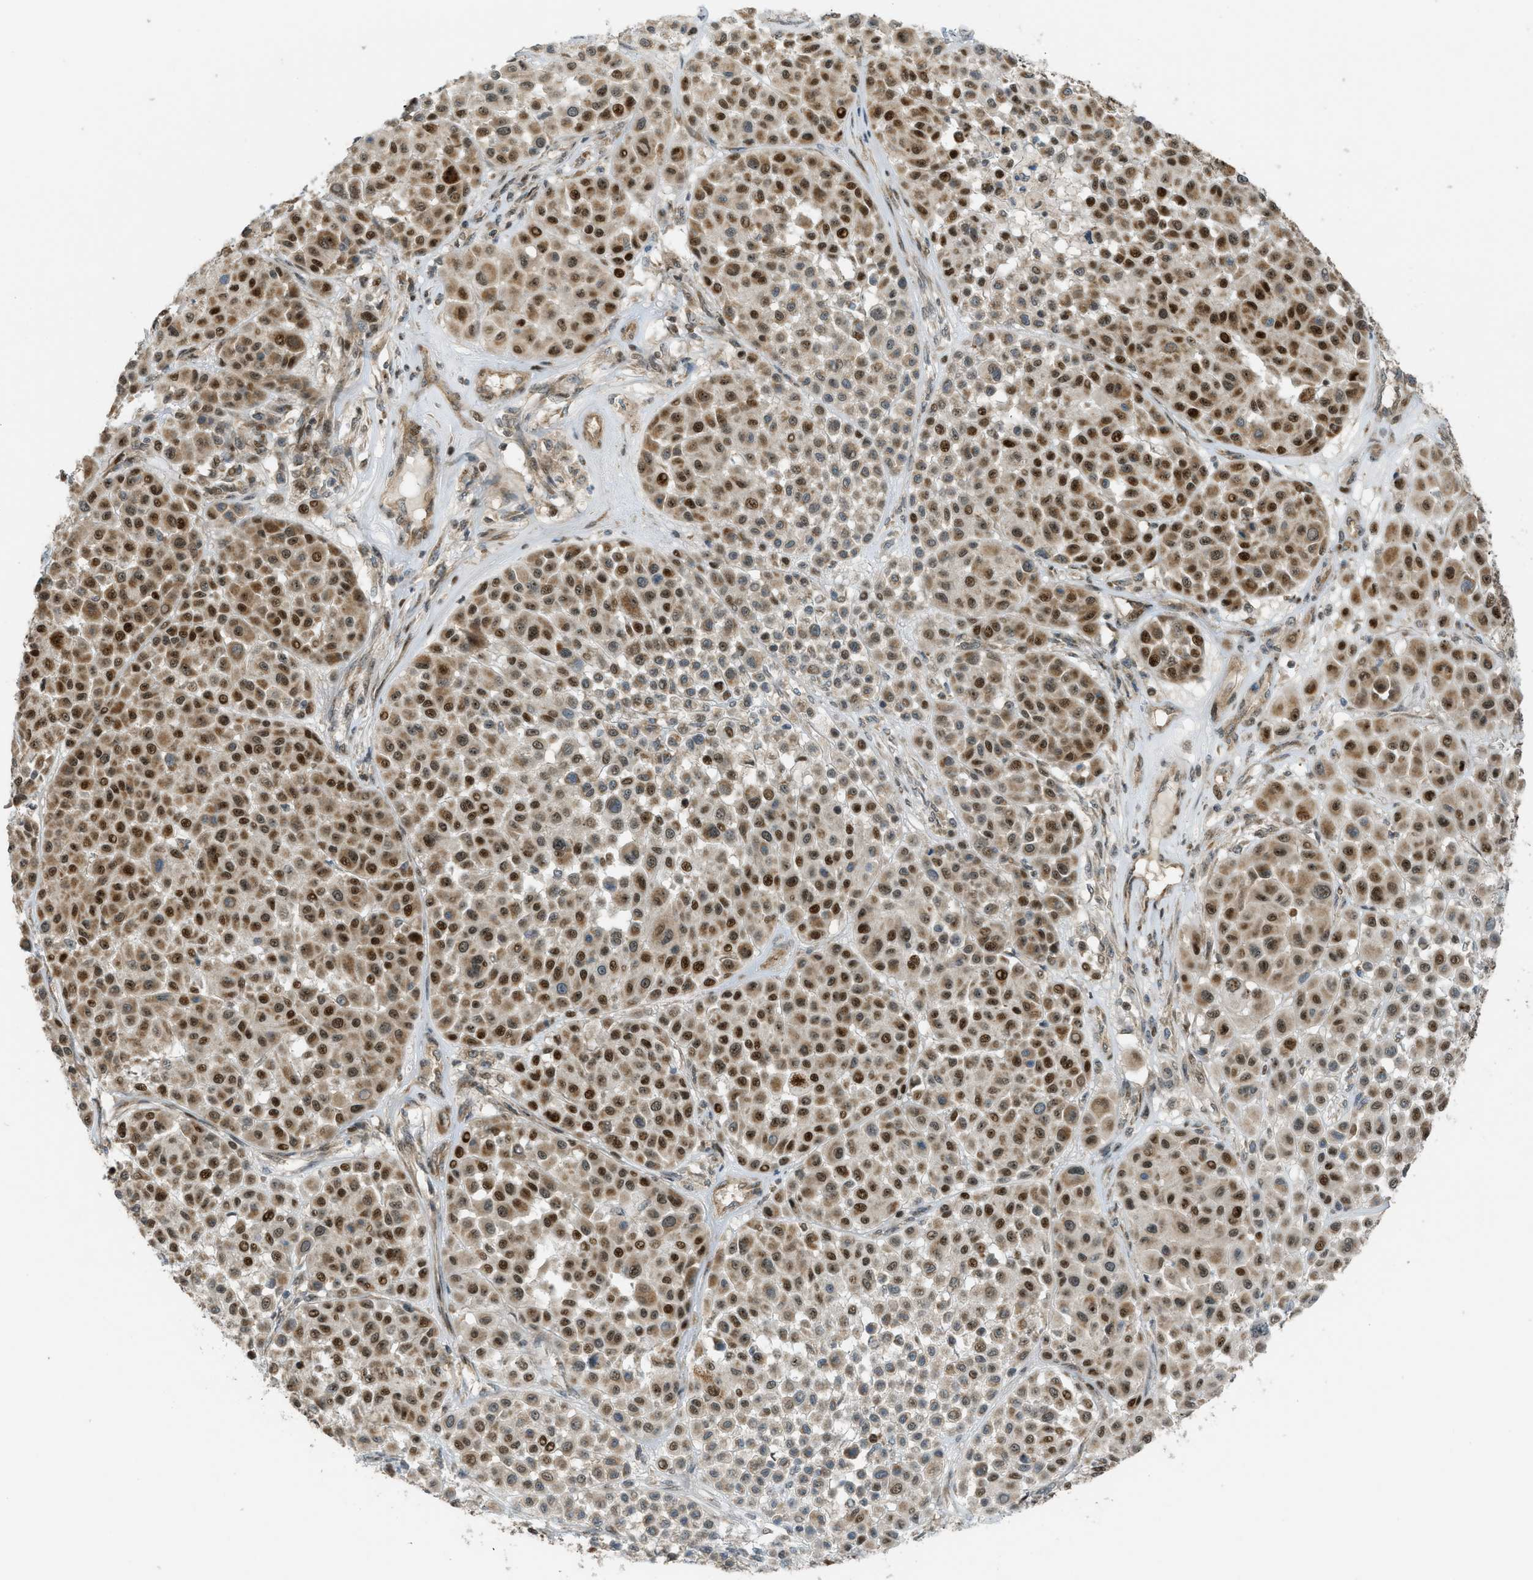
{"staining": {"intensity": "strong", "quantity": ">75%", "location": "cytoplasmic/membranous,nuclear"}, "tissue": "melanoma", "cell_type": "Tumor cells", "image_type": "cancer", "snomed": [{"axis": "morphology", "description": "Malignant melanoma, Metastatic site"}, {"axis": "topography", "description": "Soft tissue"}], "caption": "Immunohistochemical staining of malignant melanoma (metastatic site) reveals strong cytoplasmic/membranous and nuclear protein expression in about >75% of tumor cells.", "gene": "CCDC186", "patient": {"sex": "male", "age": 41}}